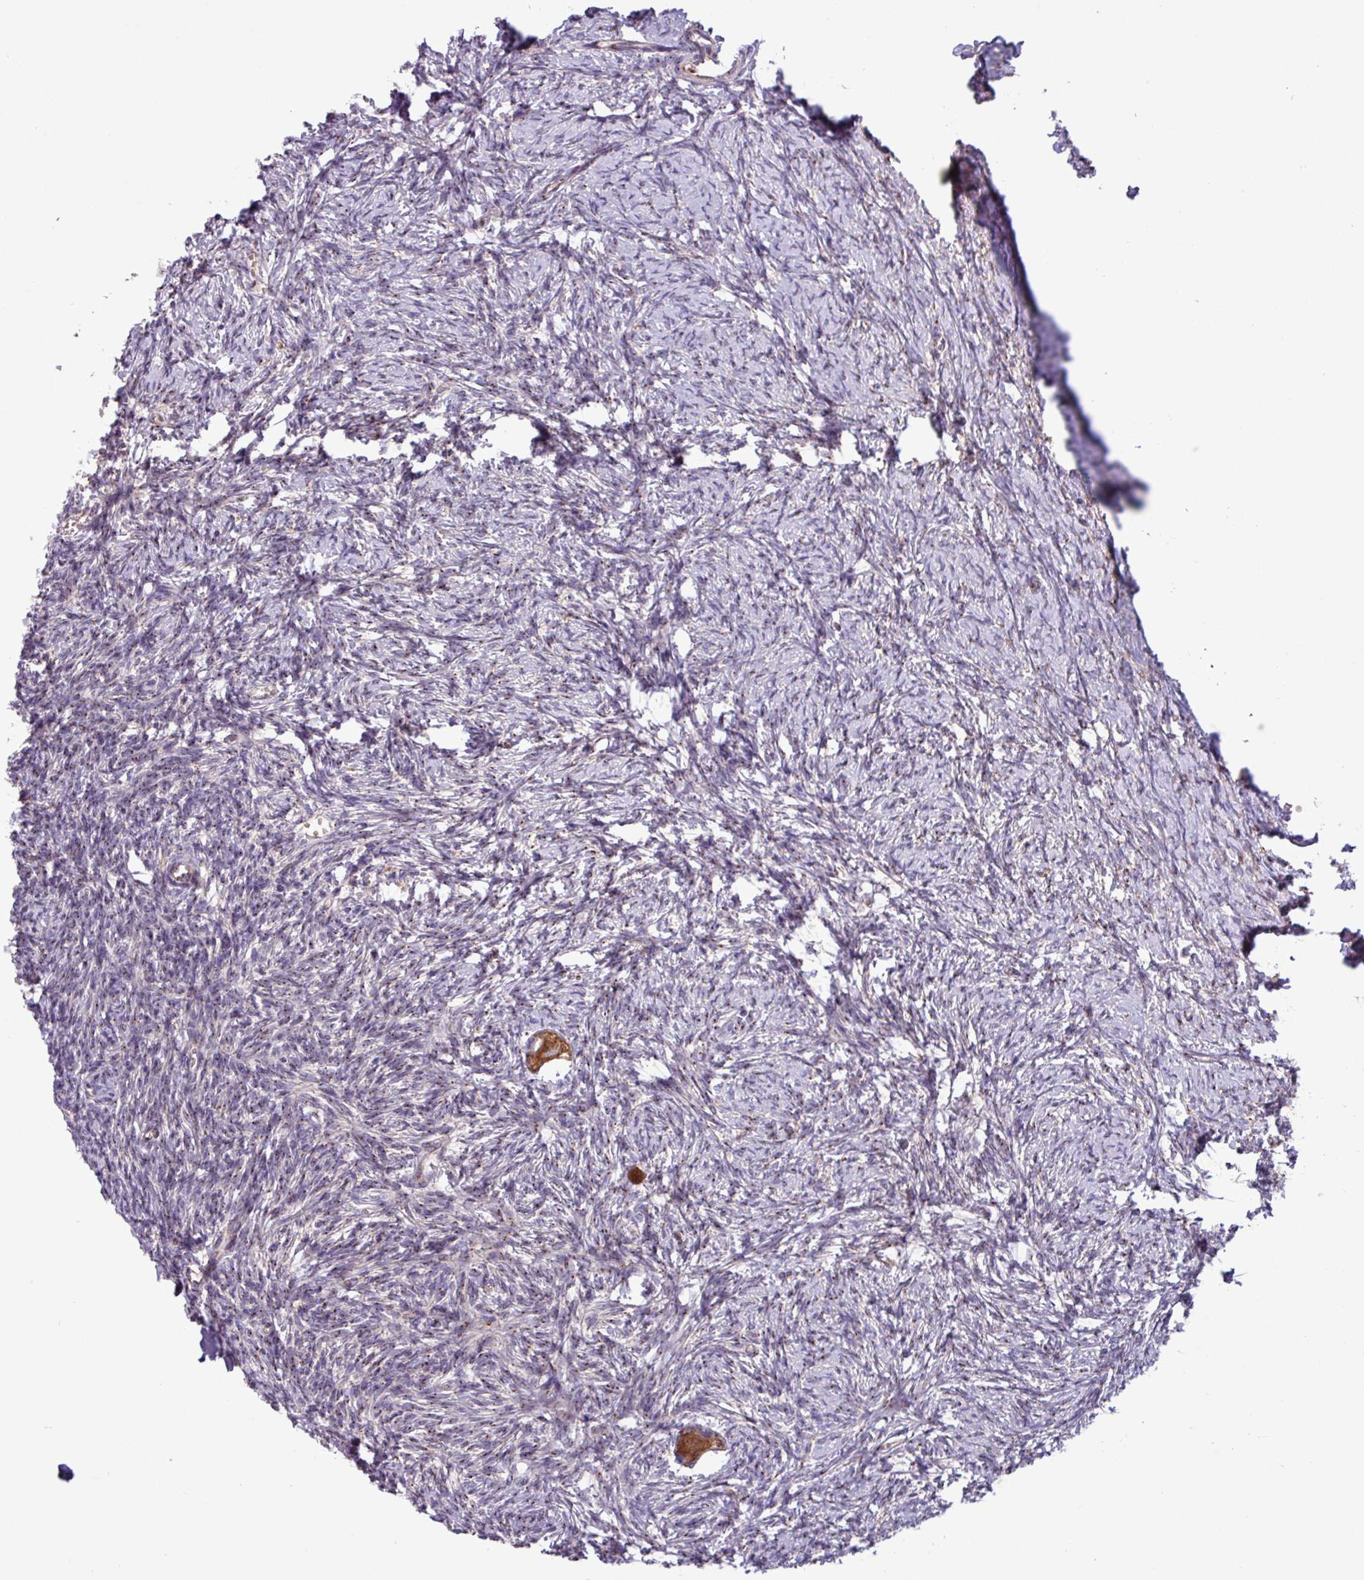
{"staining": {"intensity": "moderate", "quantity": ">75%", "location": "cytoplasmic/membranous"}, "tissue": "ovary", "cell_type": "Follicle cells", "image_type": "normal", "snomed": [{"axis": "morphology", "description": "Normal tissue, NOS"}, {"axis": "topography", "description": "Ovary"}], "caption": "IHC of normal ovary displays medium levels of moderate cytoplasmic/membranous expression in about >75% of follicle cells.", "gene": "RAB19", "patient": {"sex": "female", "age": 39}}